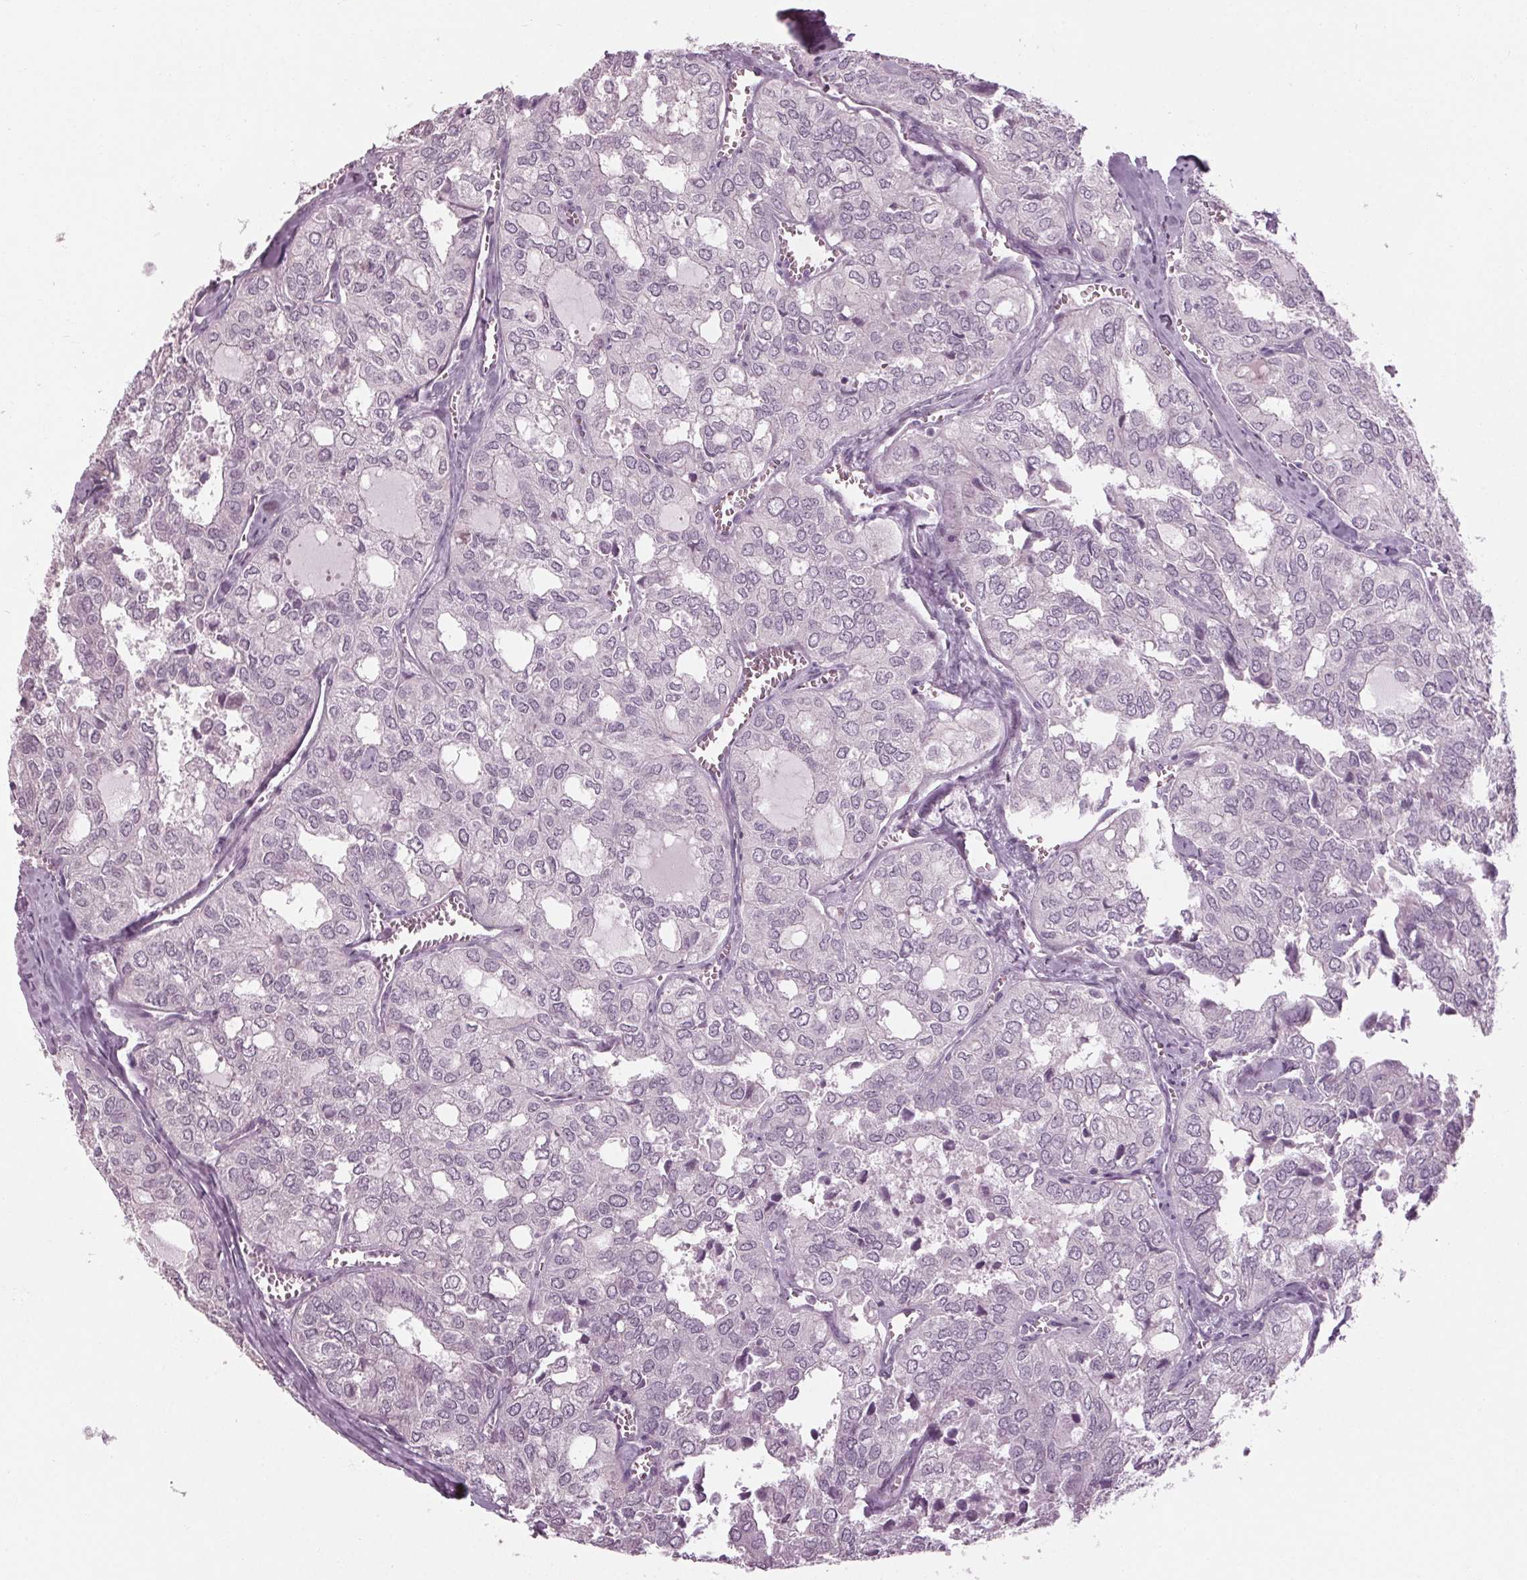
{"staining": {"intensity": "negative", "quantity": "none", "location": "none"}, "tissue": "thyroid cancer", "cell_type": "Tumor cells", "image_type": "cancer", "snomed": [{"axis": "morphology", "description": "Follicular adenoma carcinoma, NOS"}, {"axis": "topography", "description": "Thyroid gland"}], "caption": "Tumor cells show no significant protein expression in thyroid cancer.", "gene": "TNNC2", "patient": {"sex": "male", "age": 75}}